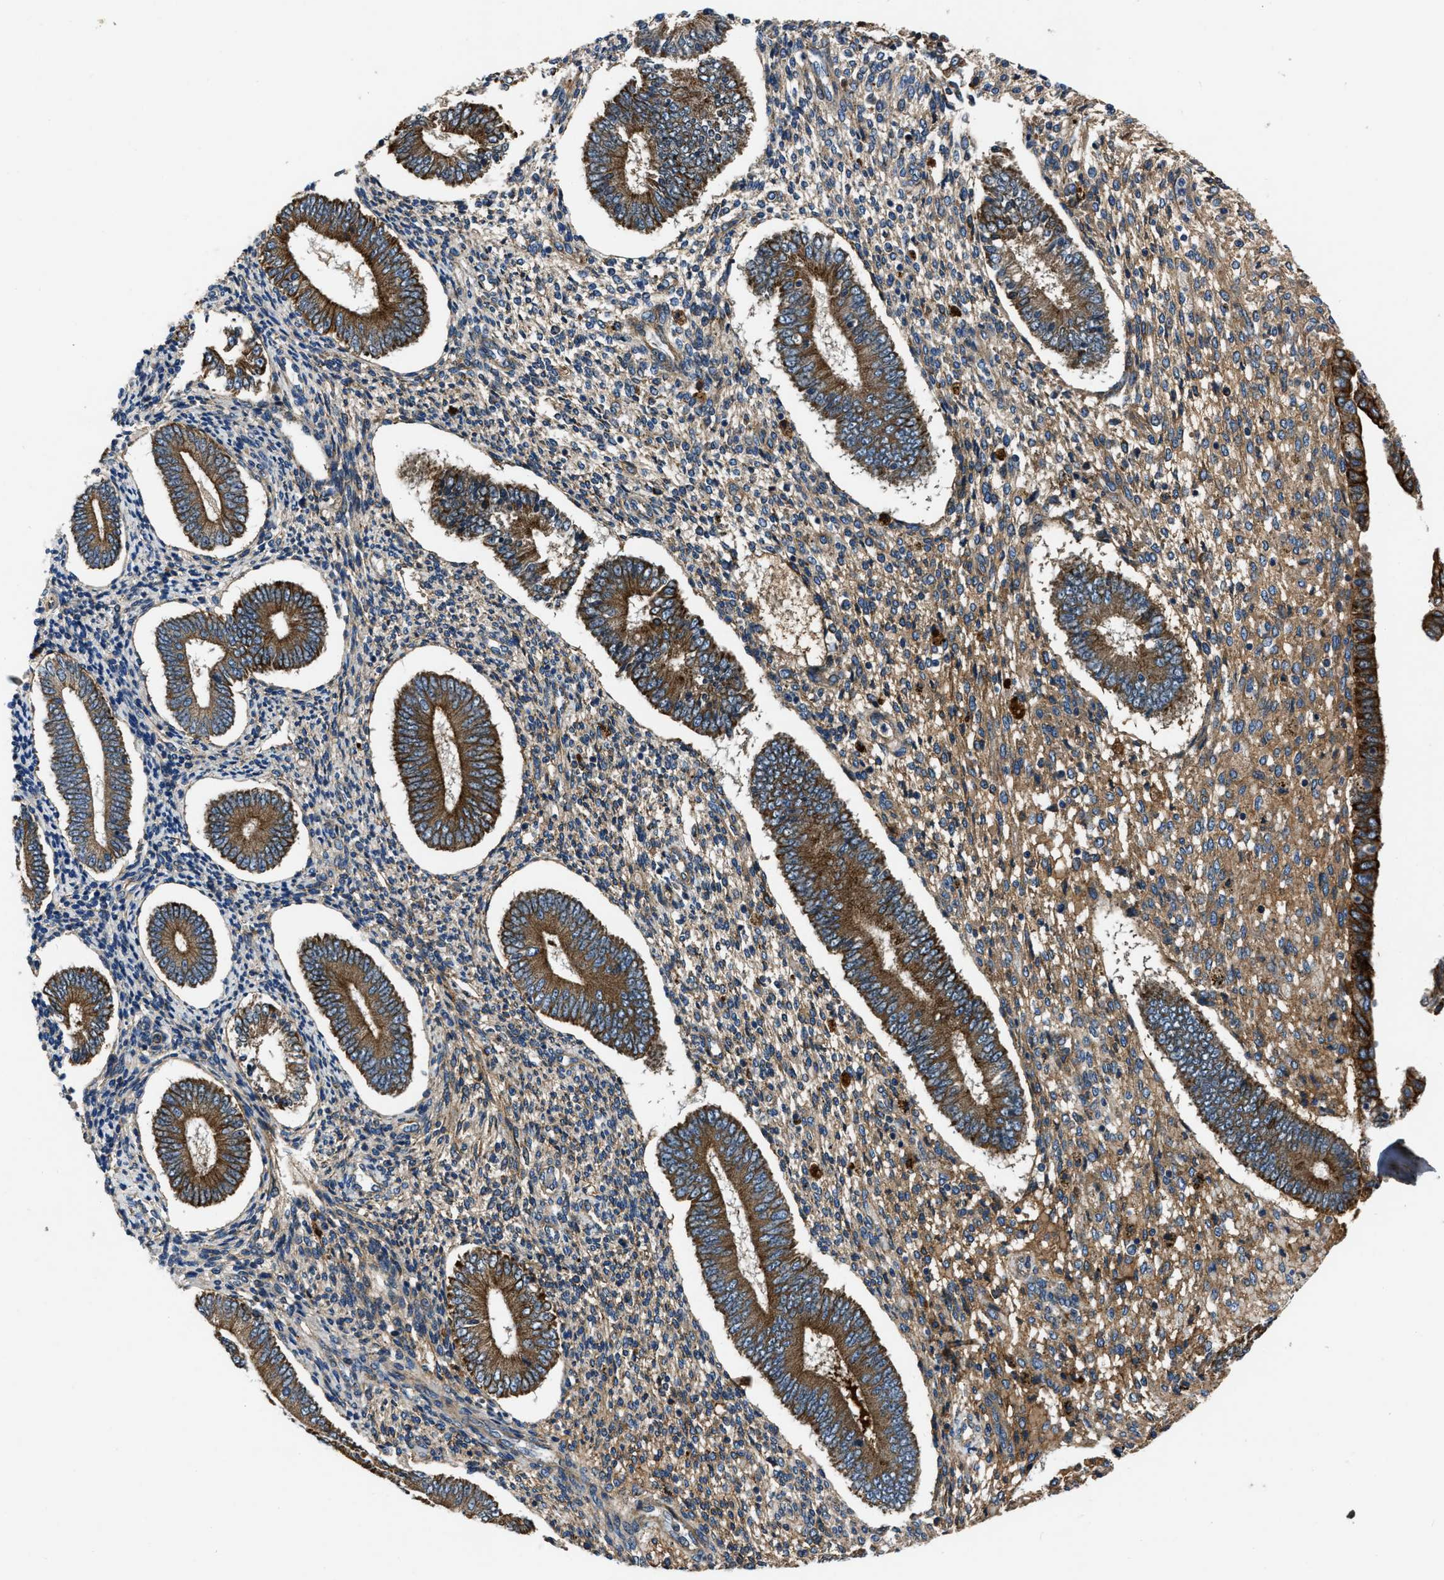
{"staining": {"intensity": "moderate", "quantity": "25%-75%", "location": "cytoplasmic/membranous"}, "tissue": "endometrium", "cell_type": "Cells in endometrial stroma", "image_type": "normal", "snomed": [{"axis": "morphology", "description": "Normal tissue, NOS"}, {"axis": "topography", "description": "Endometrium"}], "caption": "Human endometrium stained with a protein marker displays moderate staining in cells in endometrial stroma.", "gene": "ERC1", "patient": {"sex": "female", "age": 42}}